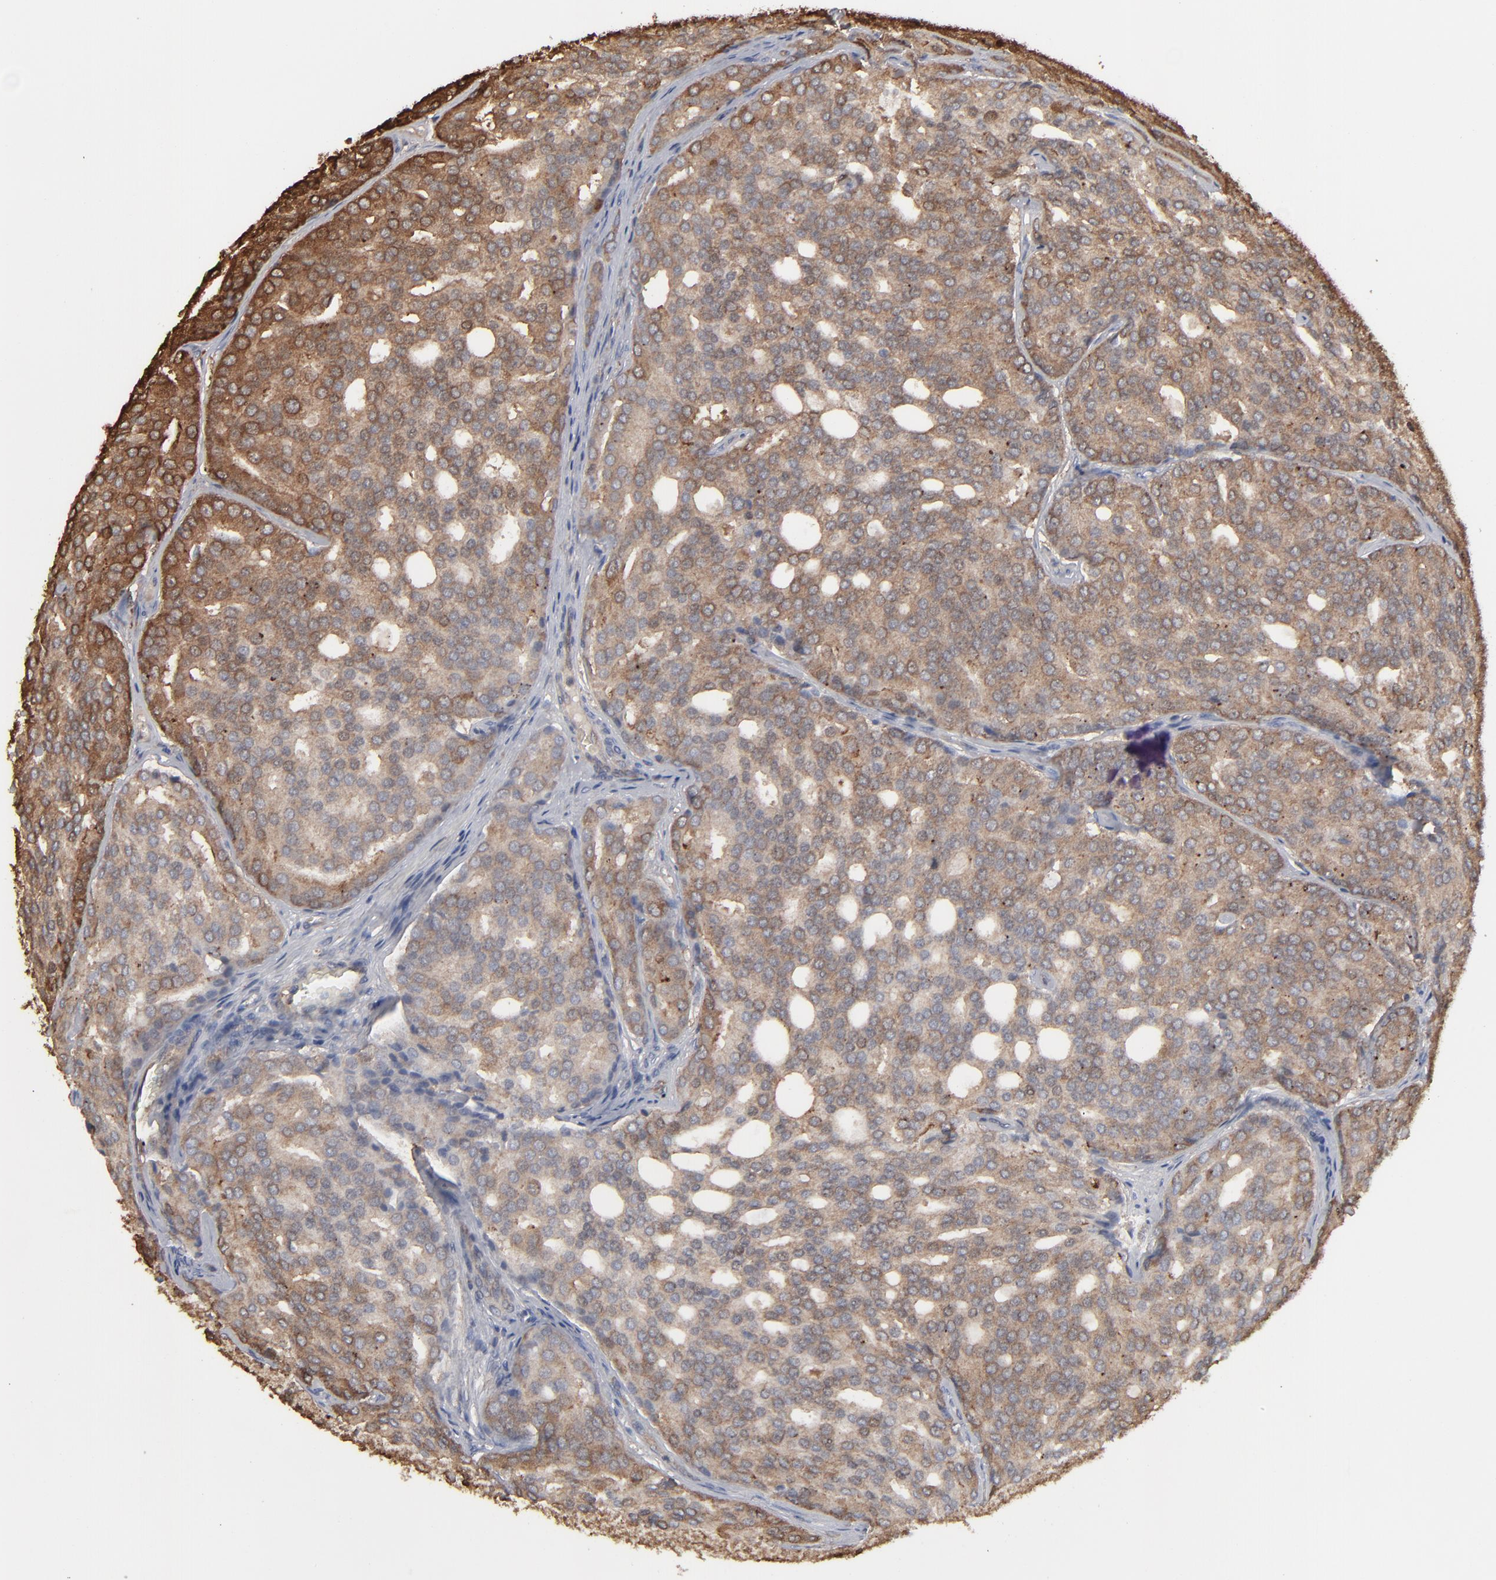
{"staining": {"intensity": "moderate", "quantity": ">75%", "location": "cytoplasmic/membranous,nuclear"}, "tissue": "prostate cancer", "cell_type": "Tumor cells", "image_type": "cancer", "snomed": [{"axis": "morphology", "description": "Adenocarcinoma, High grade"}, {"axis": "topography", "description": "Prostate"}], "caption": "Brown immunohistochemical staining in high-grade adenocarcinoma (prostate) demonstrates moderate cytoplasmic/membranous and nuclear staining in approximately >75% of tumor cells. (Stains: DAB in brown, nuclei in blue, Microscopy: brightfield microscopy at high magnification).", "gene": "NME1-NME2", "patient": {"sex": "male", "age": 64}}